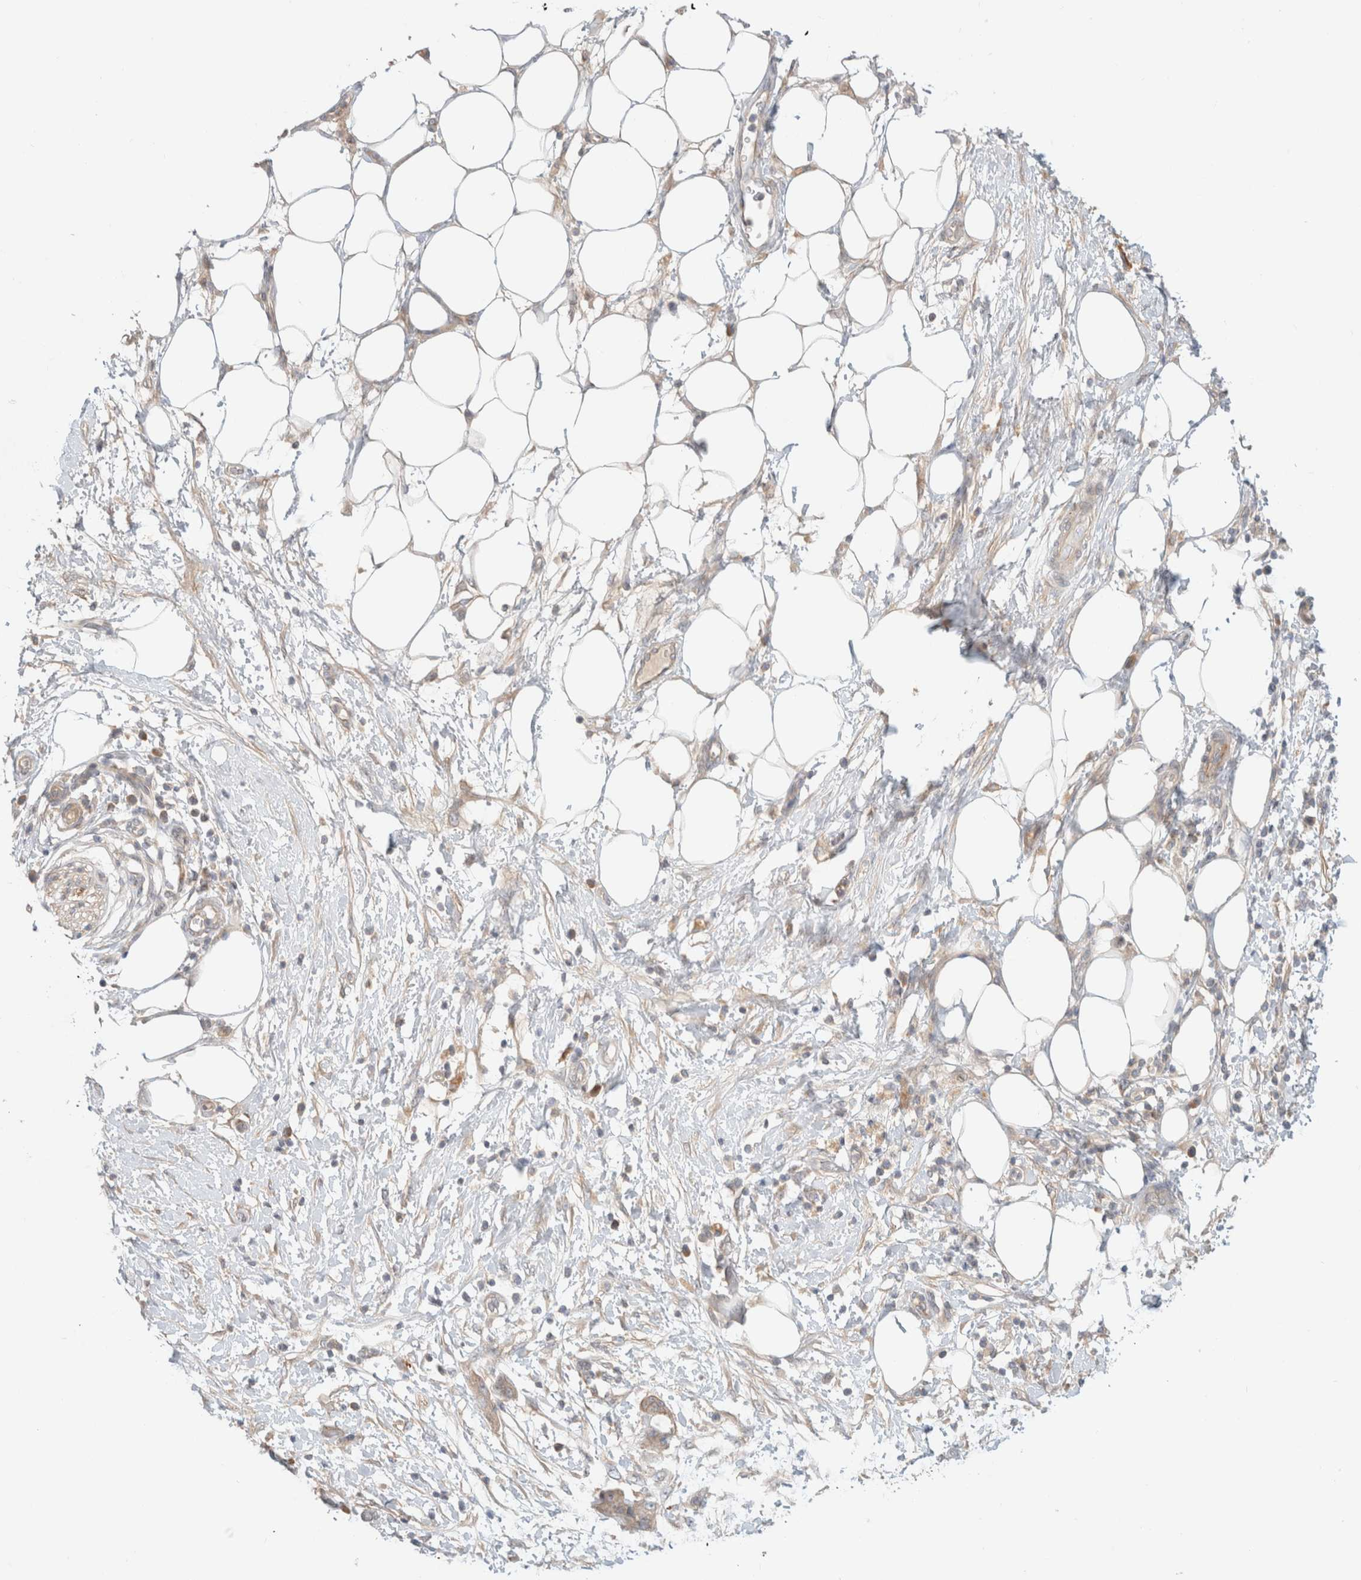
{"staining": {"intensity": "weak", "quantity": ">75%", "location": "cytoplasmic/membranous"}, "tissue": "pancreatic cancer", "cell_type": "Tumor cells", "image_type": "cancer", "snomed": [{"axis": "morphology", "description": "Adenocarcinoma, NOS"}, {"axis": "topography", "description": "Pancreas"}], "caption": "A low amount of weak cytoplasmic/membranous positivity is appreciated in approximately >75% of tumor cells in adenocarcinoma (pancreatic) tissue.", "gene": "MARK3", "patient": {"sex": "female", "age": 78}}